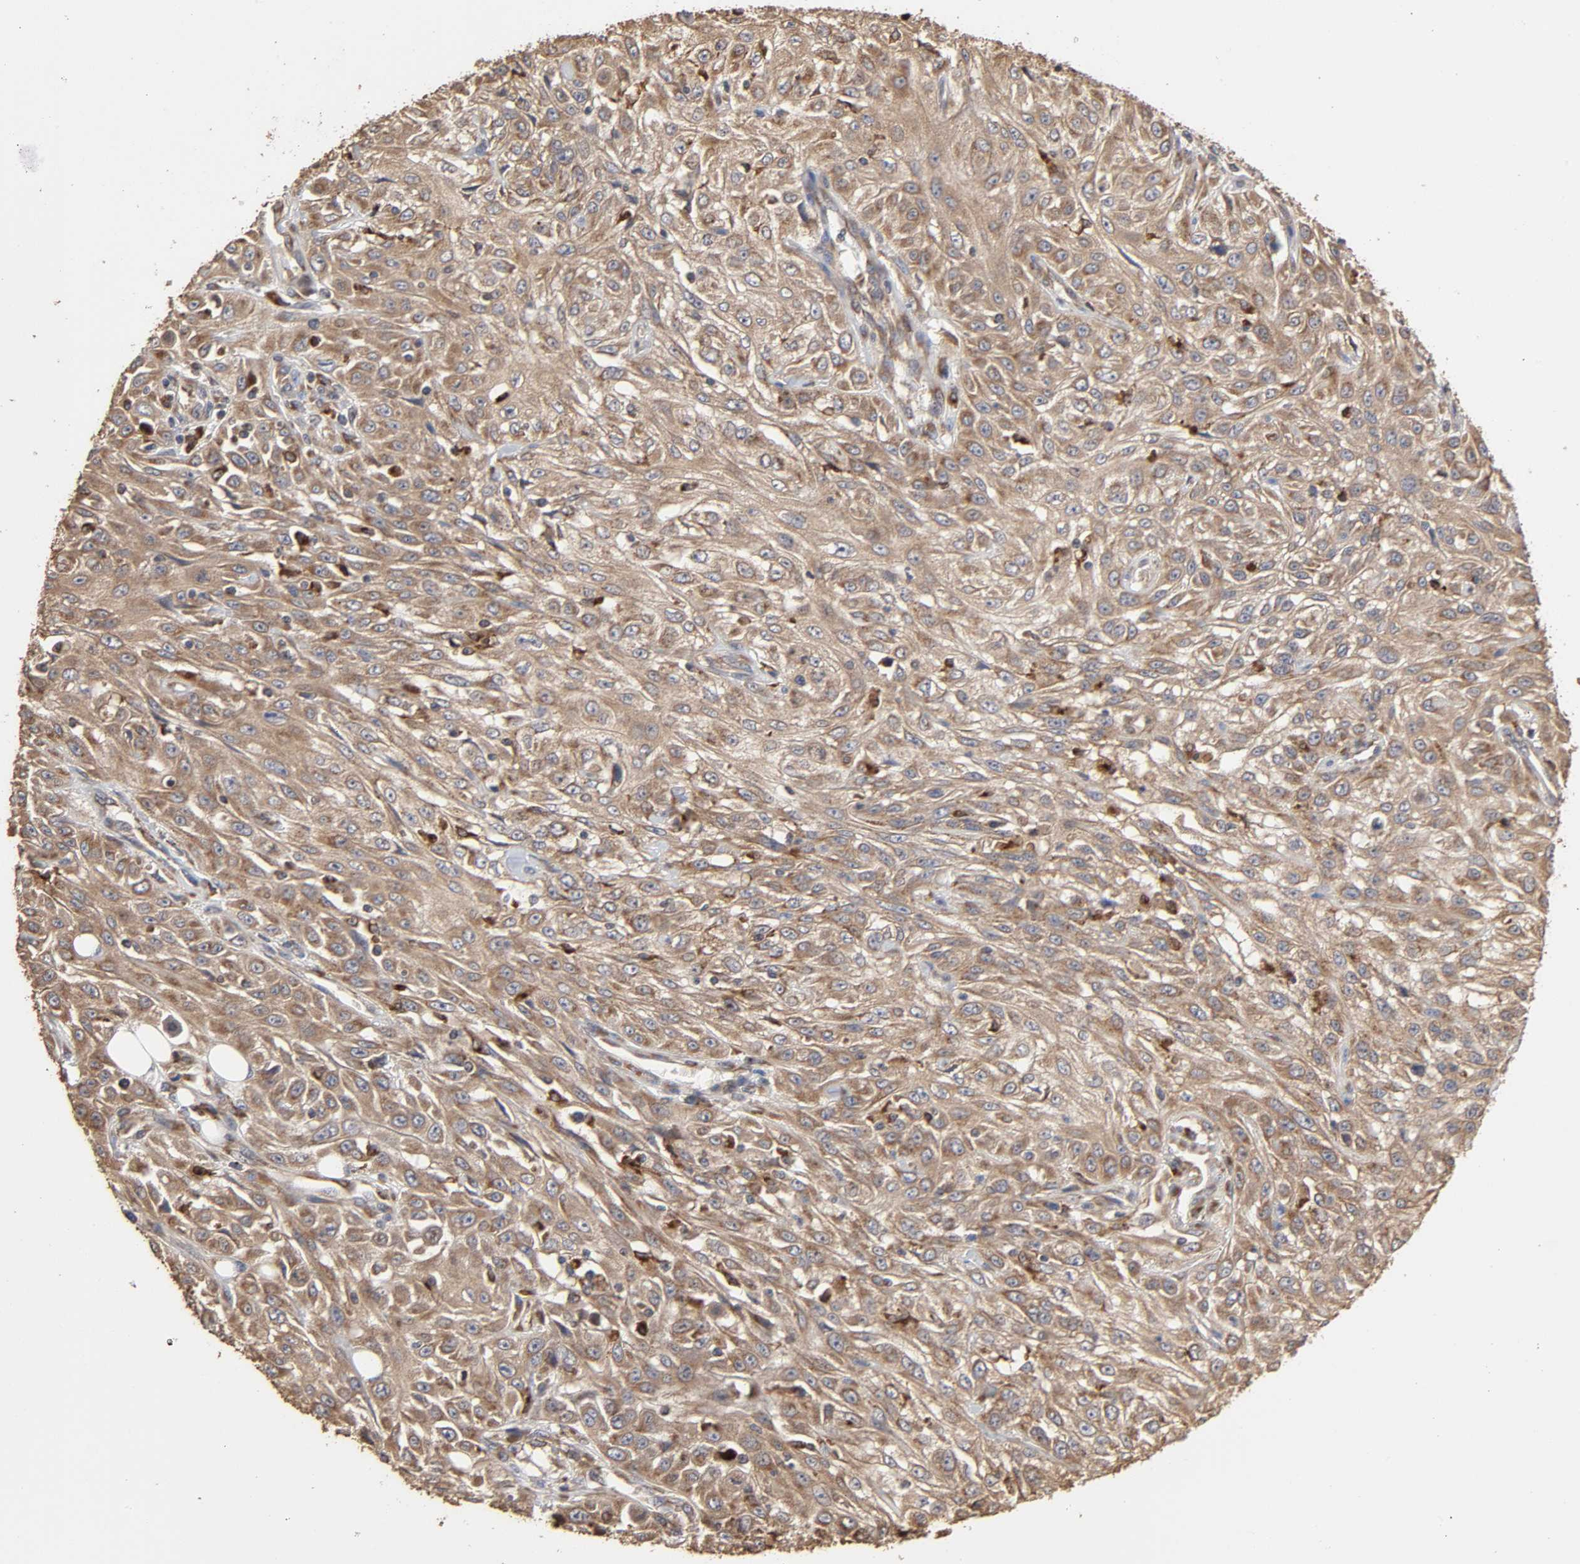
{"staining": {"intensity": "moderate", "quantity": ">75%", "location": "cytoplasmic/membranous"}, "tissue": "skin cancer", "cell_type": "Tumor cells", "image_type": "cancer", "snomed": [{"axis": "morphology", "description": "Squamous cell carcinoma, NOS"}, {"axis": "topography", "description": "Skin"}], "caption": "IHC (DAB) staining of human skin cancer reveals moderate cytoplasmic/membranous protein expression in approximately >75% of tumor cells.", "gene": "GNPTG", "patient": {"sex": "male", "age": 75}}